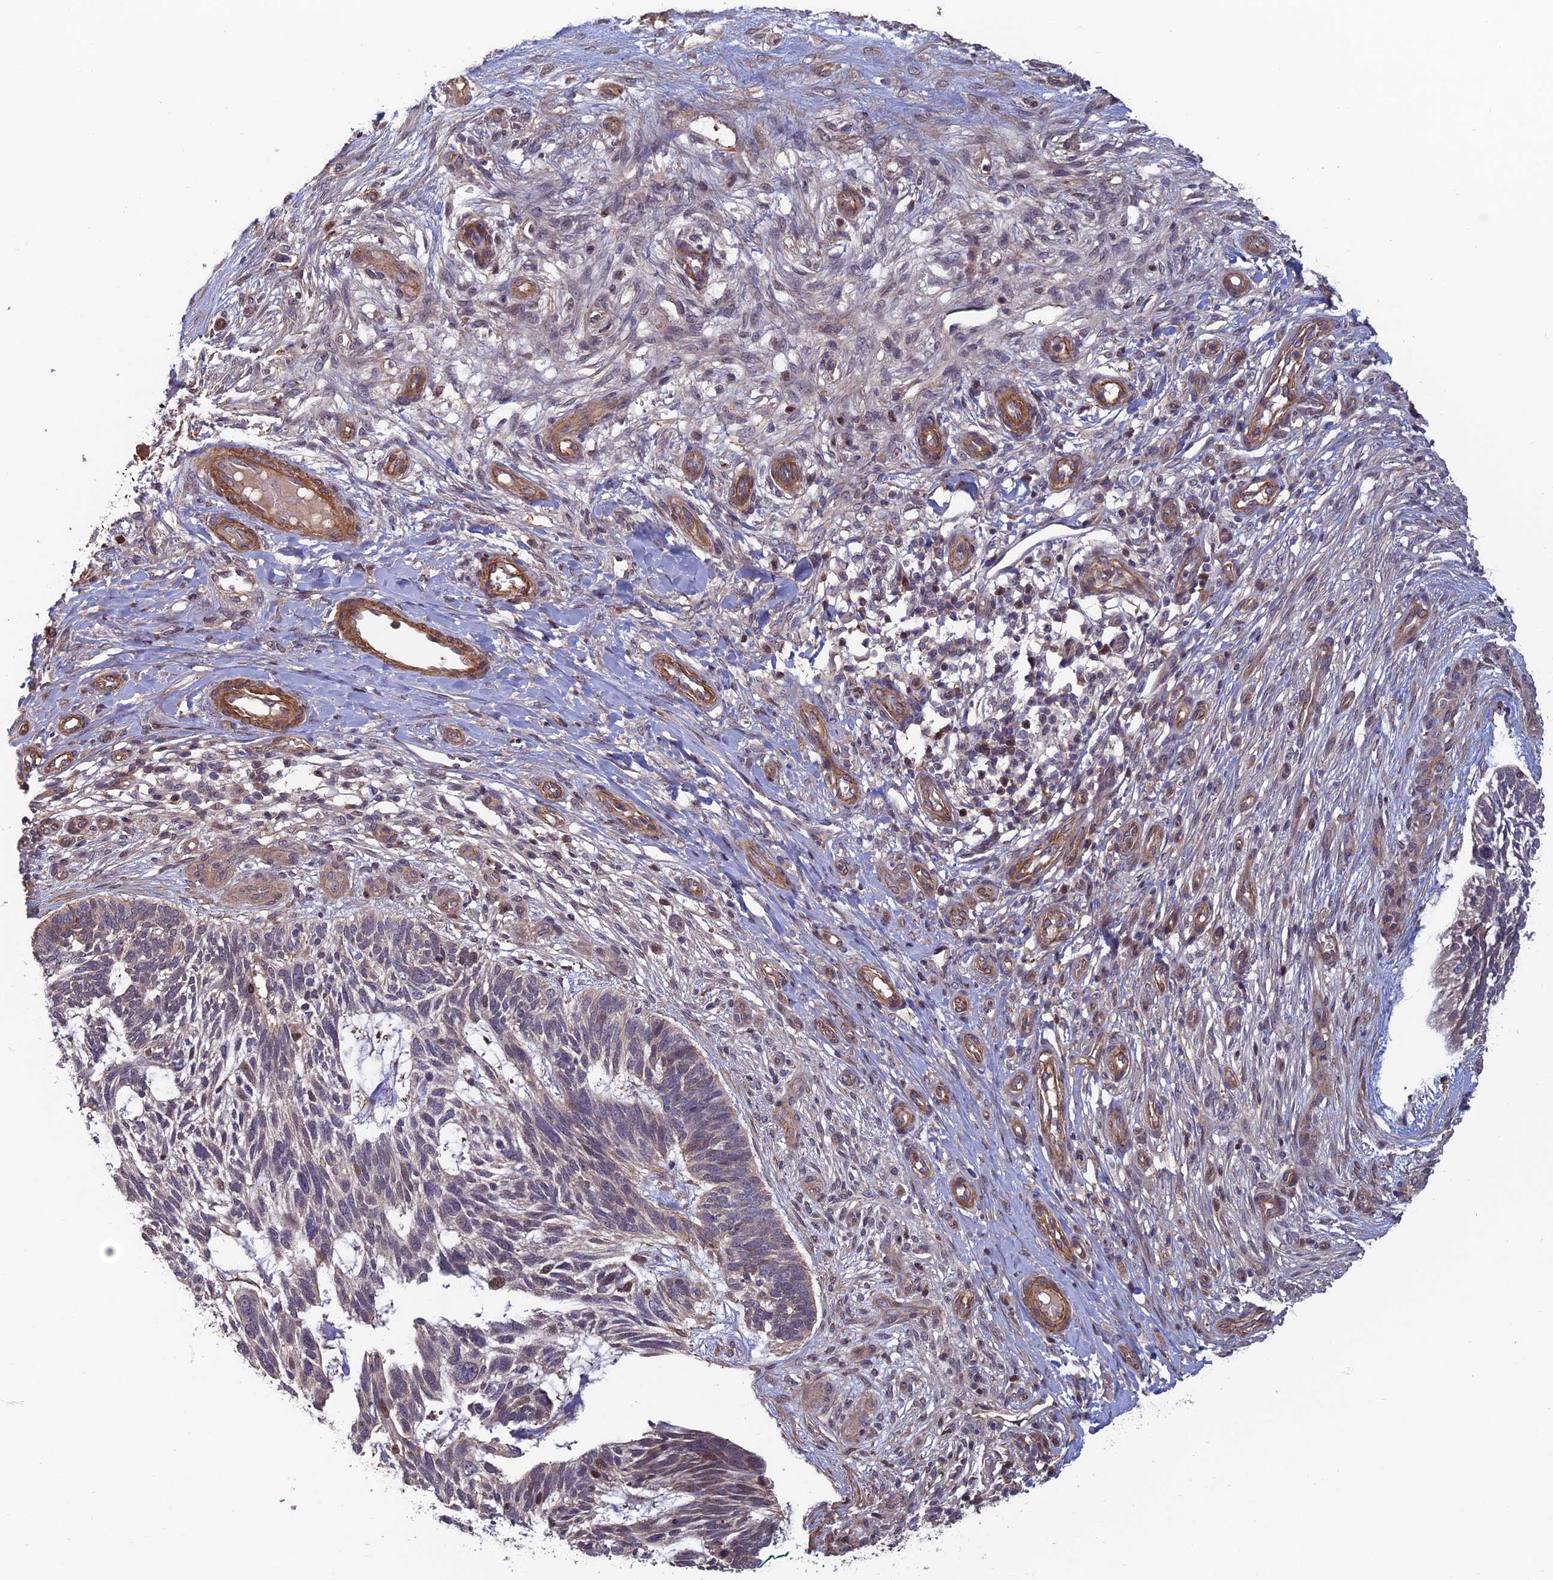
{"staining": {"intensity": "weak", "quantity": "<25%", "location": "cytoplasmic/membranous"}, "tissue": "skin cancer", "cell_type": "Tumor cells", "image_type": "cancer", "snomed": [{"axis": "morphology", "description": "Basal cell carcinoma"}, {"axis": "topography", "description": "Skin"}], "caption": "Skin cancer was stained to show a protein in brown. There is no significant expression in tumor cells.", "gene": "CCDC183", "patient": {"sex": "male", "age": 88}}